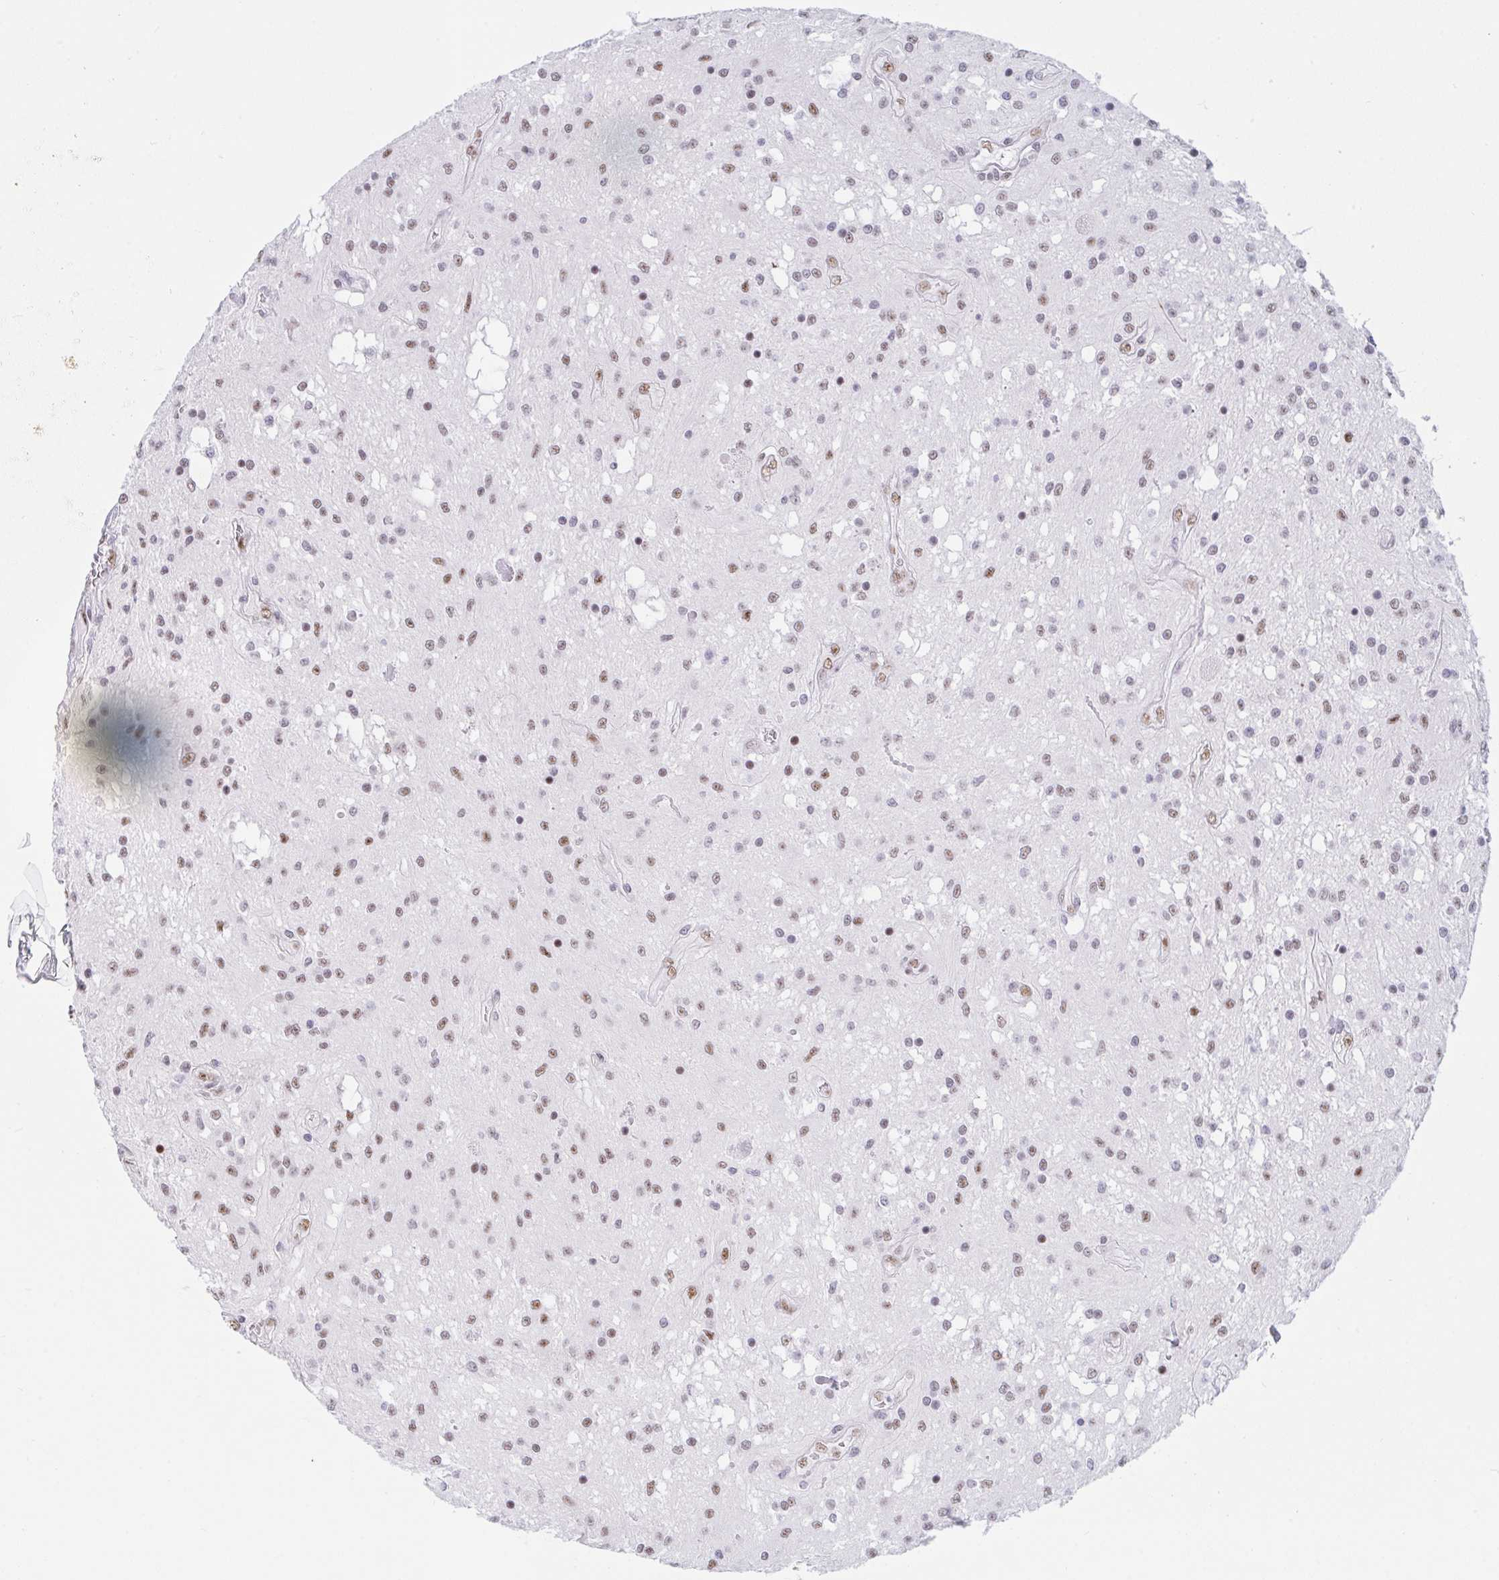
{"staining": {"intensity": "moderate", "quantity": "25%-75%", "location": "nuclear"}, "tissue": "glioma", "cell_type": "Tumor cells", "image_type": "cancer", "snomed": [{"axis": "morphology", "description": "Glioma, malignant, Low grade"}, {"axis": "topography", "description": "Cerebellum"}], "caption": "Moderate nuclear positivity is appreciated in about 25%-75% of tumor cells in low-grade glioma (malignant).", "gene": "IKZF2", "patient": {"sex": "female", "age": 14}}